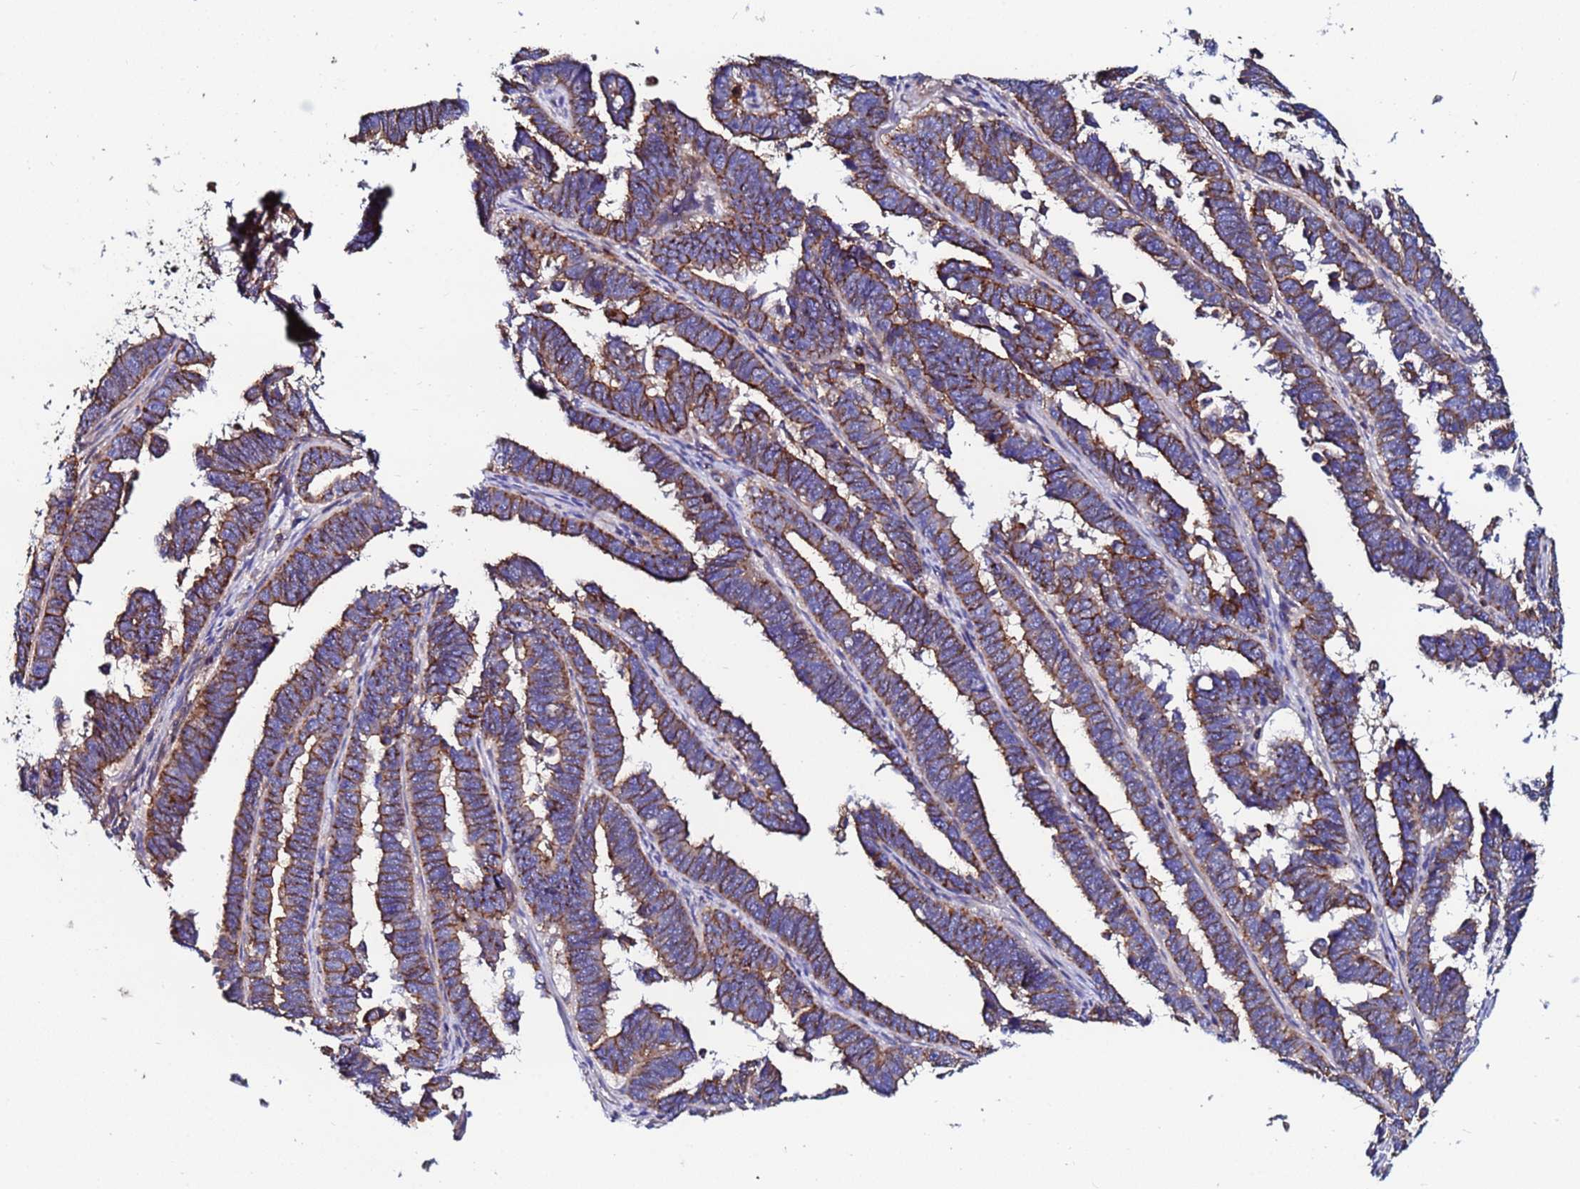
{"staining": {"intensity": "moderate", "quantity": ">75%", "location": "cytoplasmic/membranous"}, "tissue": "endometrial cancer", "cell_type": "Tumor cells", "image_type": "cancer", "snomed": [{"axis": "morphology", "description": "Adenocarcinoma, NOS"}, {"axis": "topography", "description": "Endometrium"}], "caption": "Moderate cytoplasmic/membranous protein expression is appreciated in approximately >75% of tumor cells in endometrial cancer. (IHC, brightfield microscopy, high magnification).", "gene": "POTEE", "patient": {"sex": "female", "age": 75}}